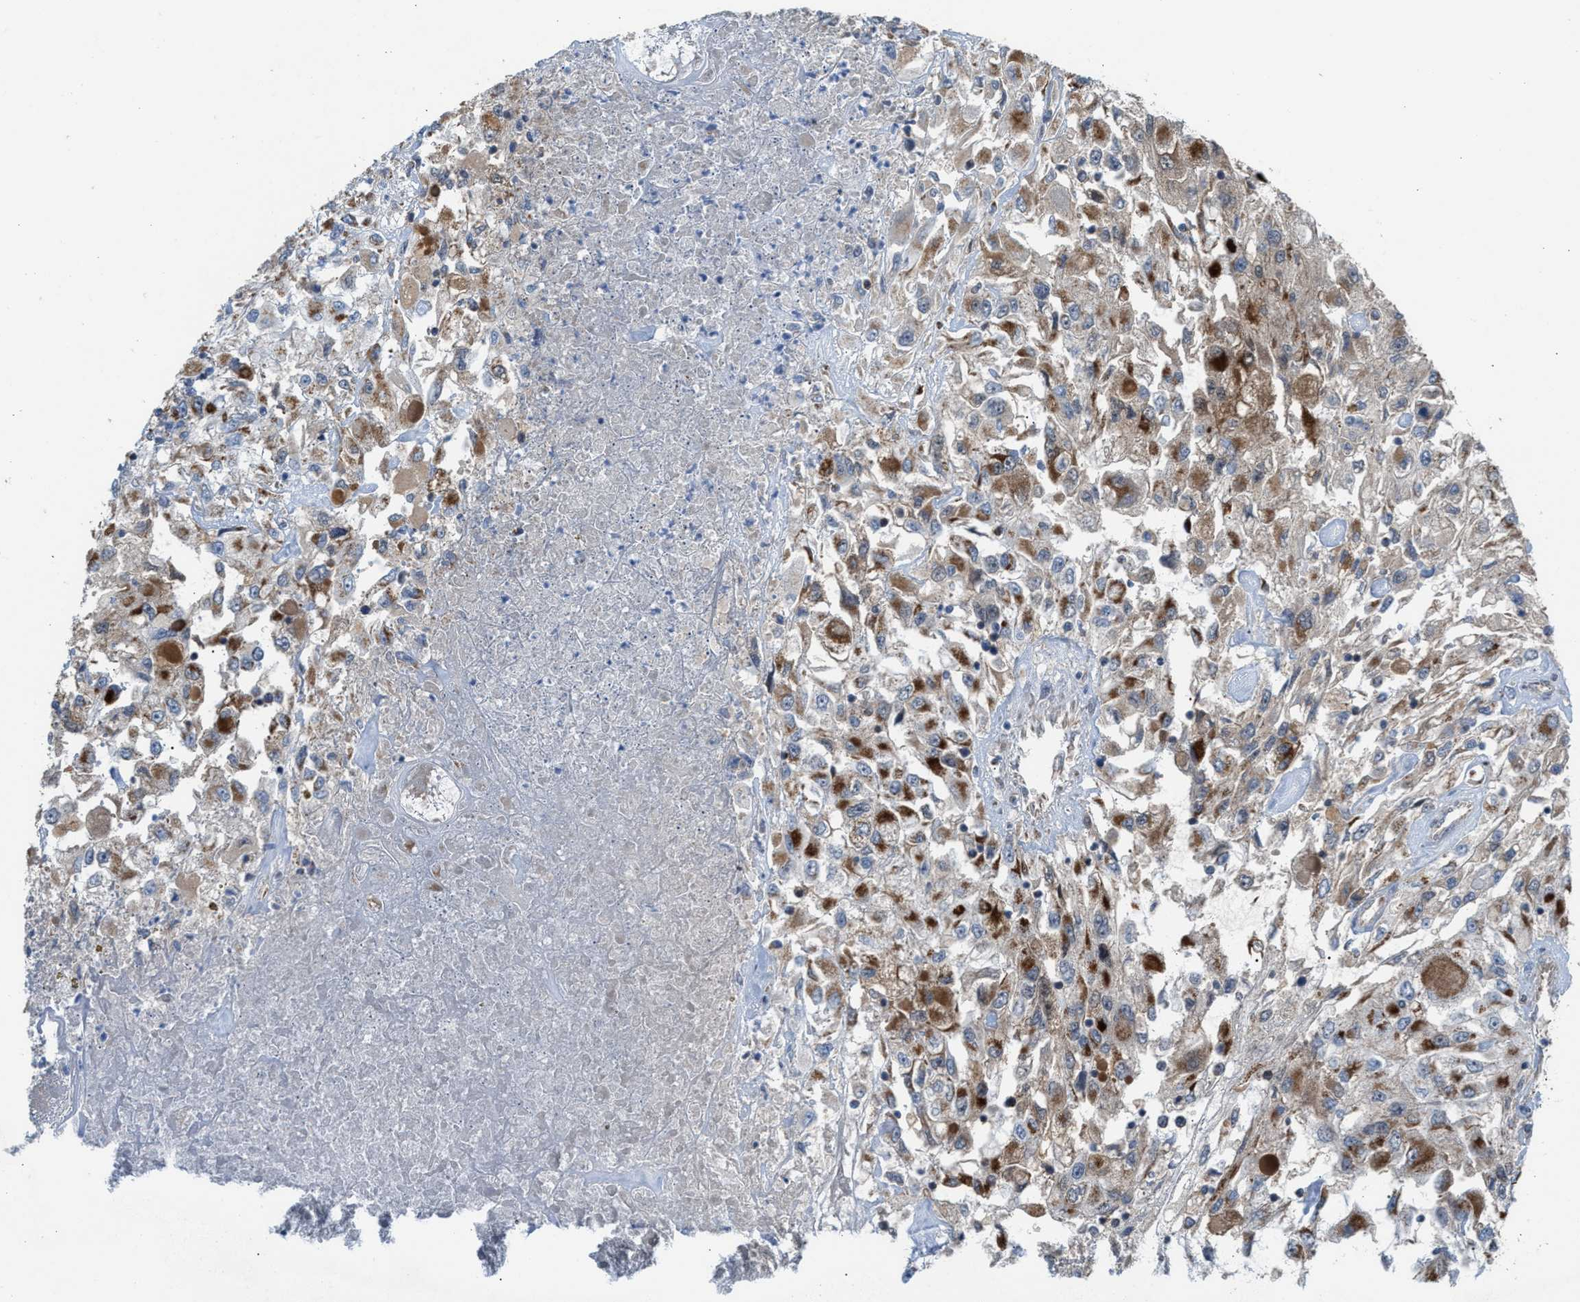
{"staining": {"intensity": "weak", "quantity": ">75%", "location": "cytoplasmic/membranous"}, "tissue": "renal cancer", "cell_type": "Tumor cells", "image_type": "cancer", "snomed": [{"axis": "morphology", "description": "Adenocarcinoma, NOS"}, {"axis": "topography", "description": "Kidney"}], "caption": "Immunohistochemical staining of renal adenocarcinoma reveals low levels of weak cytoplasmic/membranous positivity in about >75% of tumor cells. Using DAB (3,3'-diaminobenzidine) (brown) and hematoxylin (blue) stains, captured at high magnification using brightfield microscopy.", "gene": "PMPCA", "patient": {"sex": "female", "age": 52}}